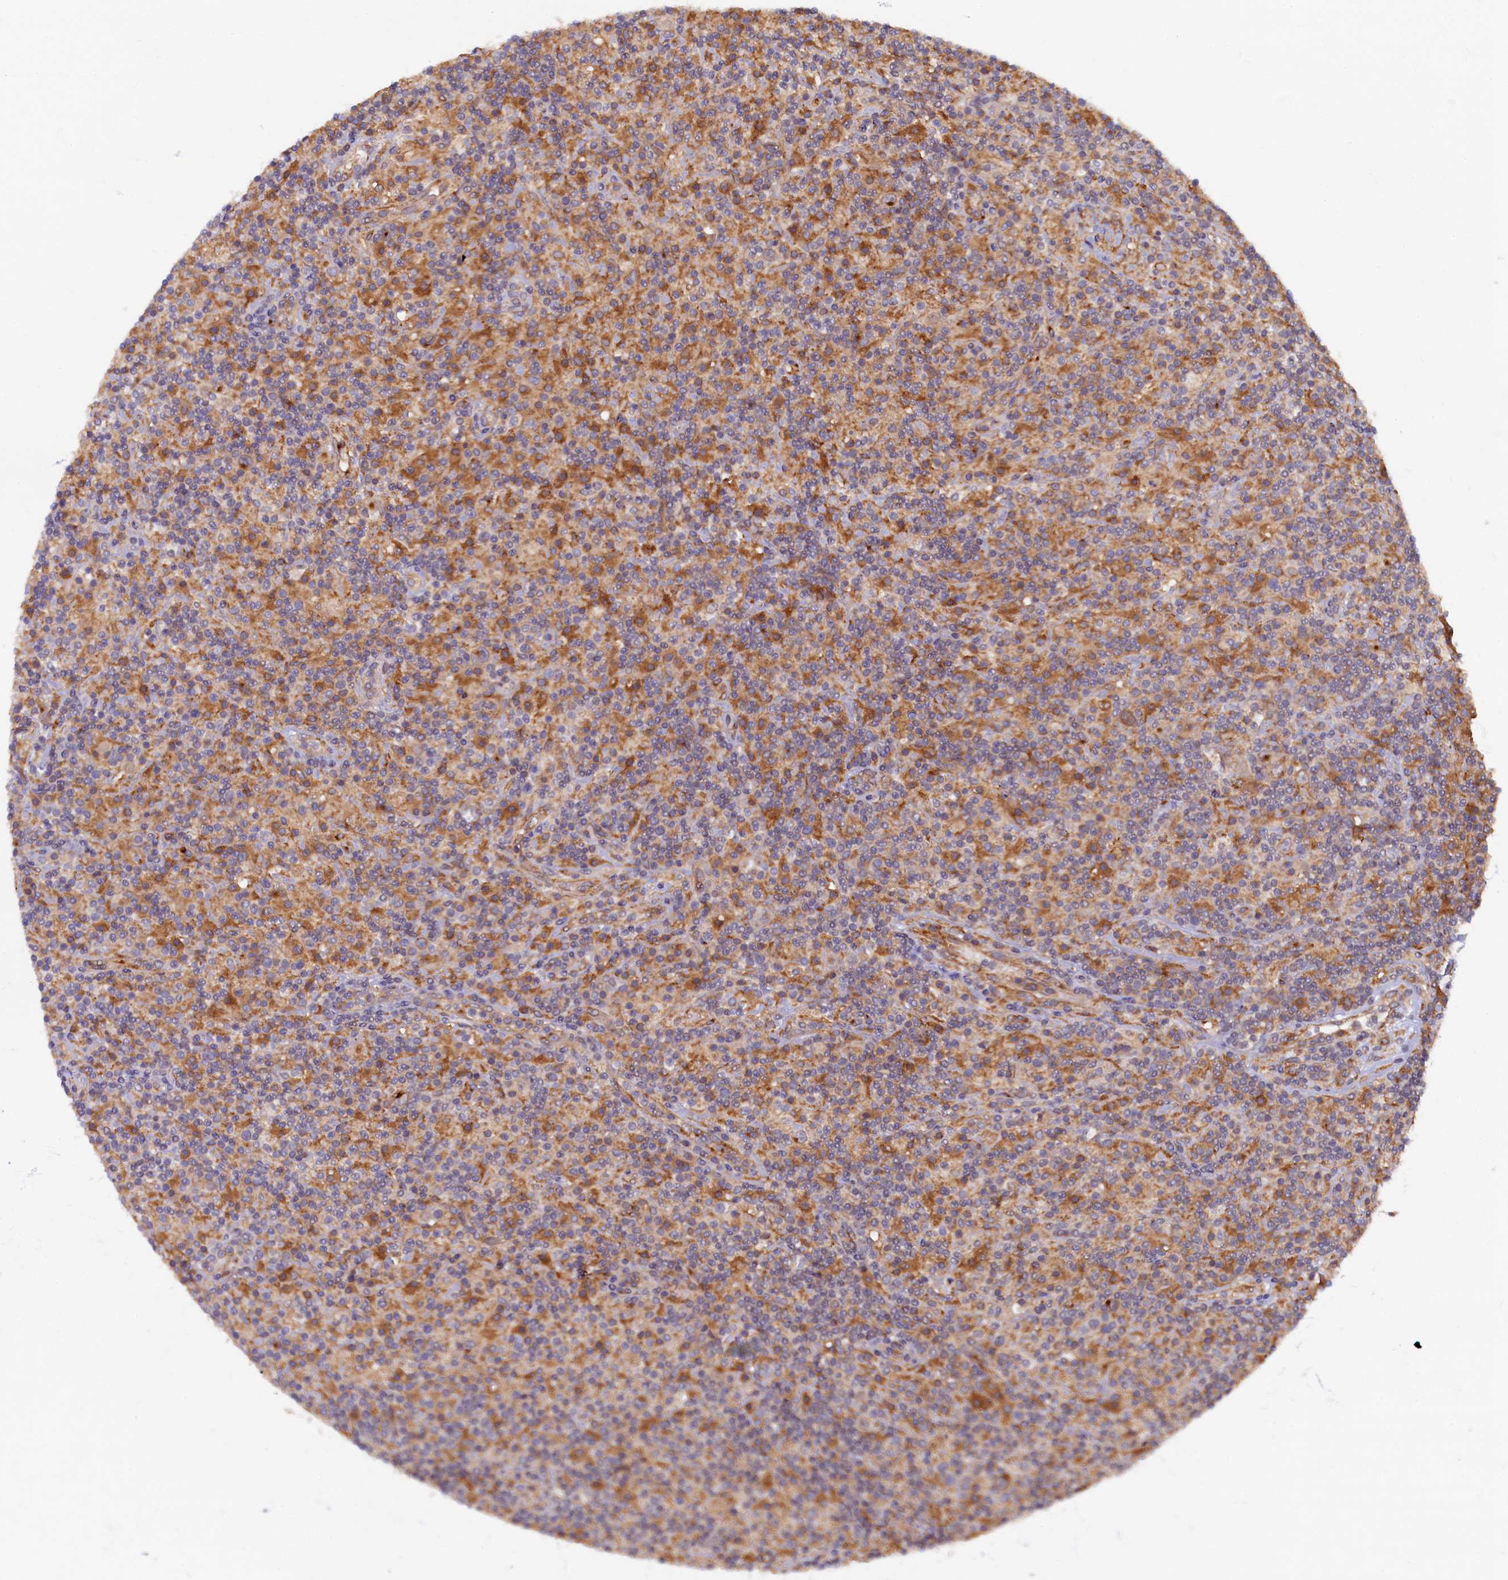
{"staining": {"intensity": "negative", "quantity": "none", "location": "none"}, "tissue": "lymphoma", "cell_type": "Tumor cells", "image_type": "cancer", "snomed": [{"axis": "morphology", "description": "Hodgkin's disease, NOS"}, {"axis": "topography", "description": "Lymph node"}], "caption": "Immunohistochemical staining of lymphoma demonstrates no significant staining in tumor cells. Brightfield microscopy of immunohistochemistry stained with DAB (brown) and hematoxylin (blue), captured at high magnification.", "gene": "STX12", "patient": {"sex": "male", "age": 70}}